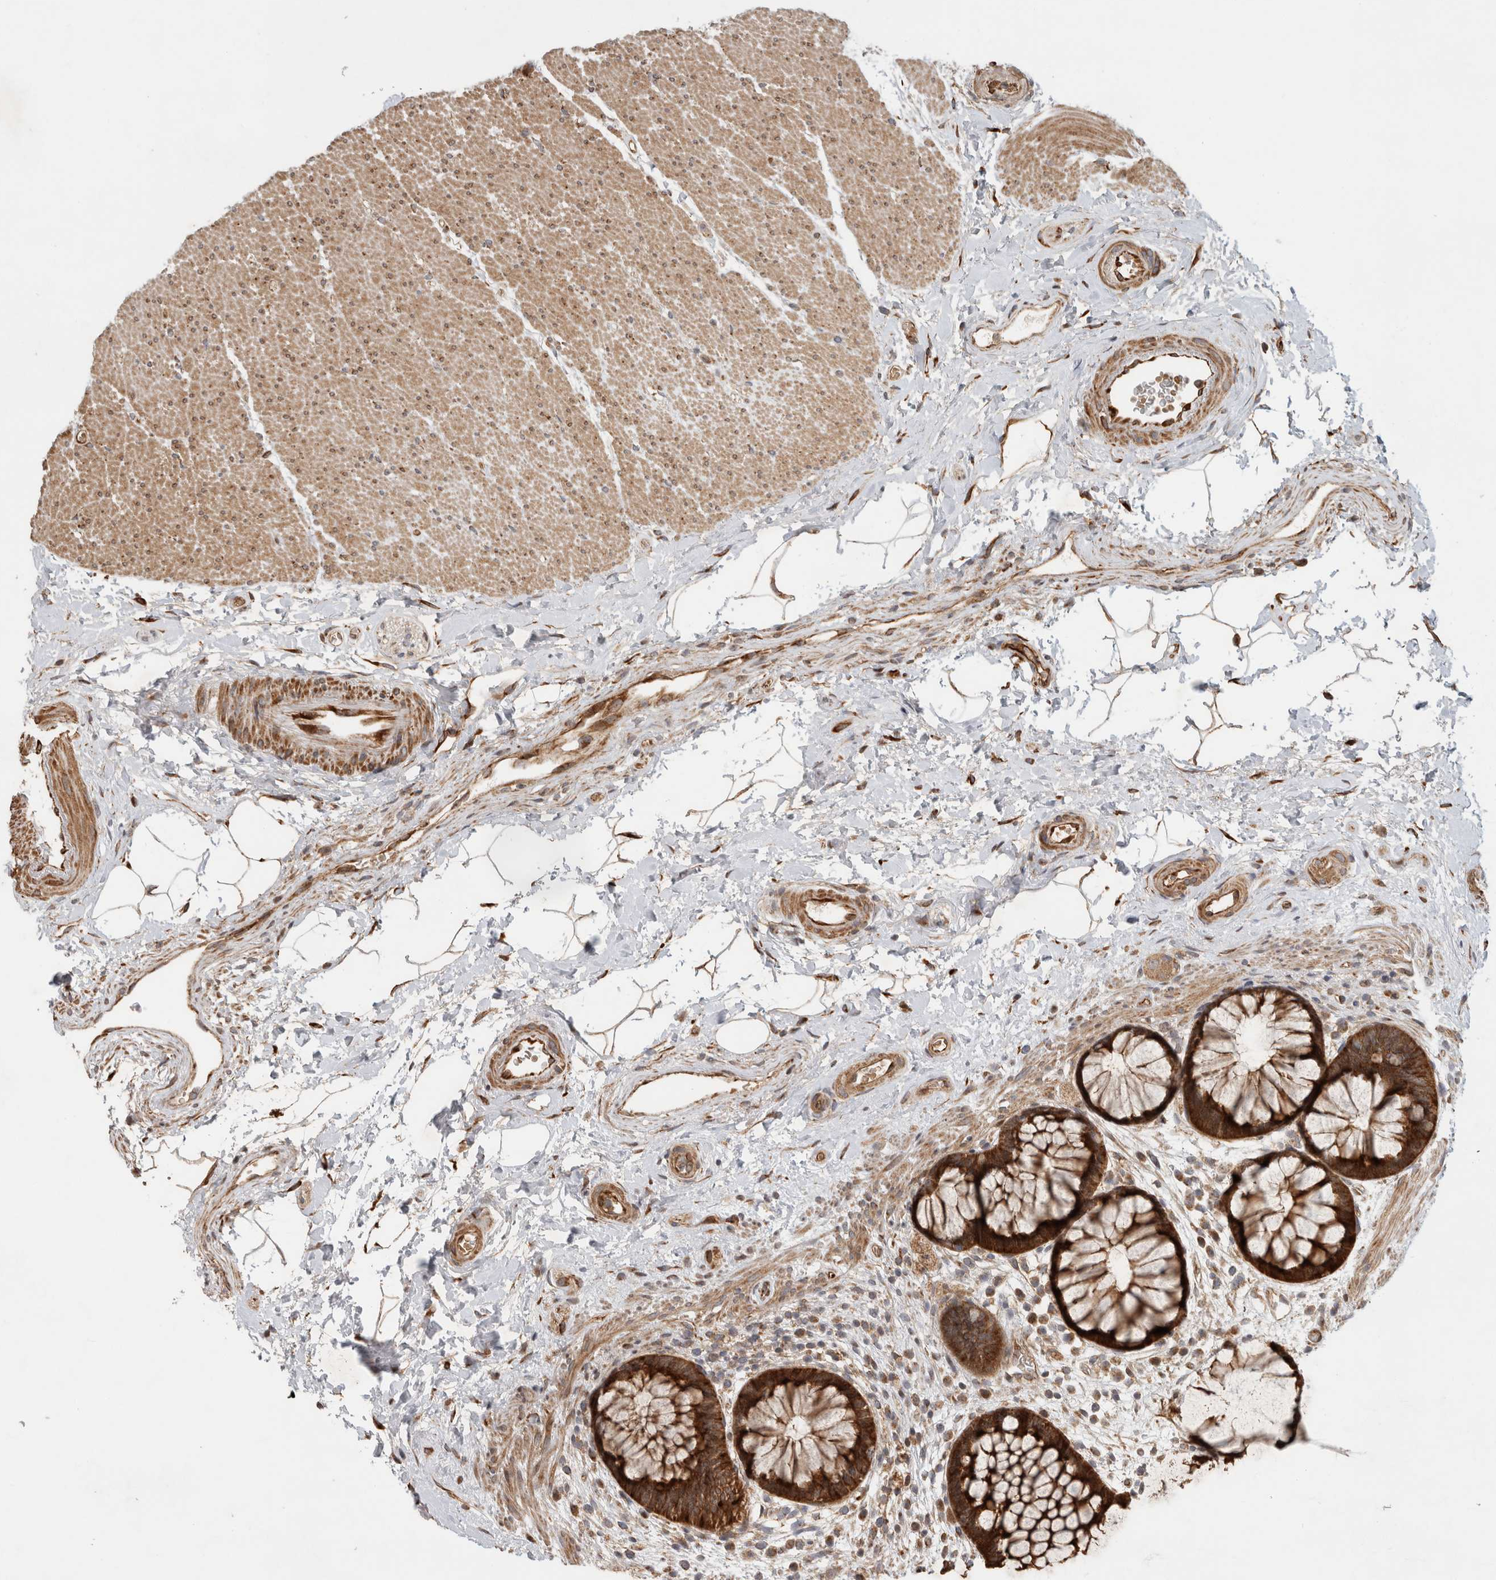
{"staining": {"intensity": "strong", "quantity": ">75%", "location": "cytoplasmic/membranous"}, "tissue": "rectum", "cell_type": "Glandular cells", "image_type": "normal", "snomed": [{"axis": "morphology", "description": "Normal tissue, NOS"}, {"axis": "topography", "description": "Rectum"}], "caption": "Immunohistochemistry (IHC) of benign human rectum exhibits high levels of strong cytoplasmic/membranous expression in approximately >75% of glandular cells.", "gene": "TUBD1", "patient": {"sex": "male", "age": 51}}